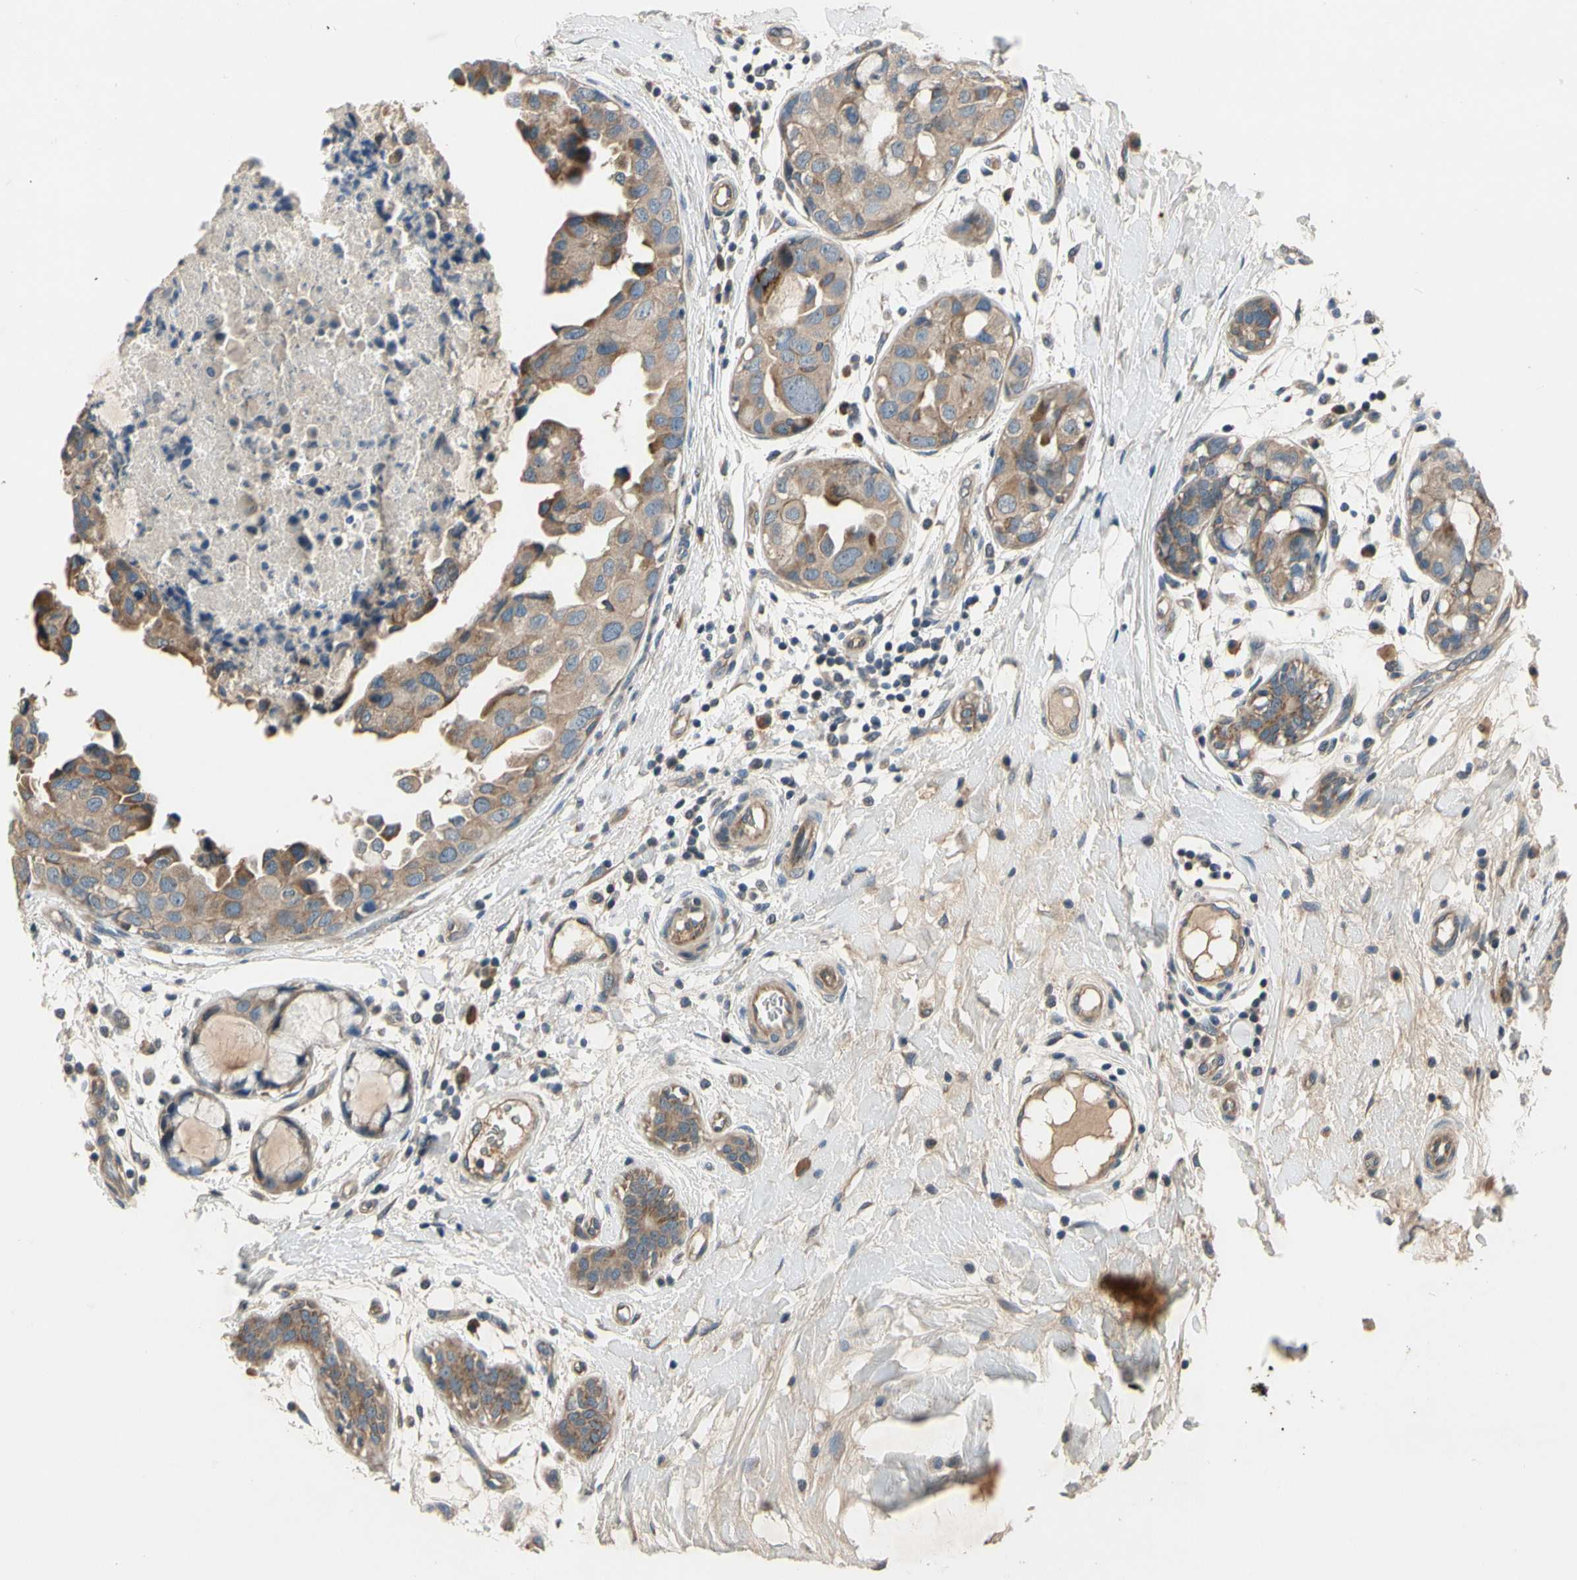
{"staining": {"intensity": "moderate", "quantity": ">75%", "location": "cytoplasmic/membranous"}, "tissue": "breast cancer", "cell_type": "Tumor cells", "image_type": "cancer", "snomed": [{"axis": "morphology", "description": "Duct carcinoma"}, {"axis": "topography", "description": "Breast"}], "caption": "A high-resolution image shows IHC staining of breast cancer, which shows moderate cytoplasmic/membranous expression in about >75% of tumor cells.", "gene": "ALKBH3", "patient": {"sex": "female", "age": 40}}